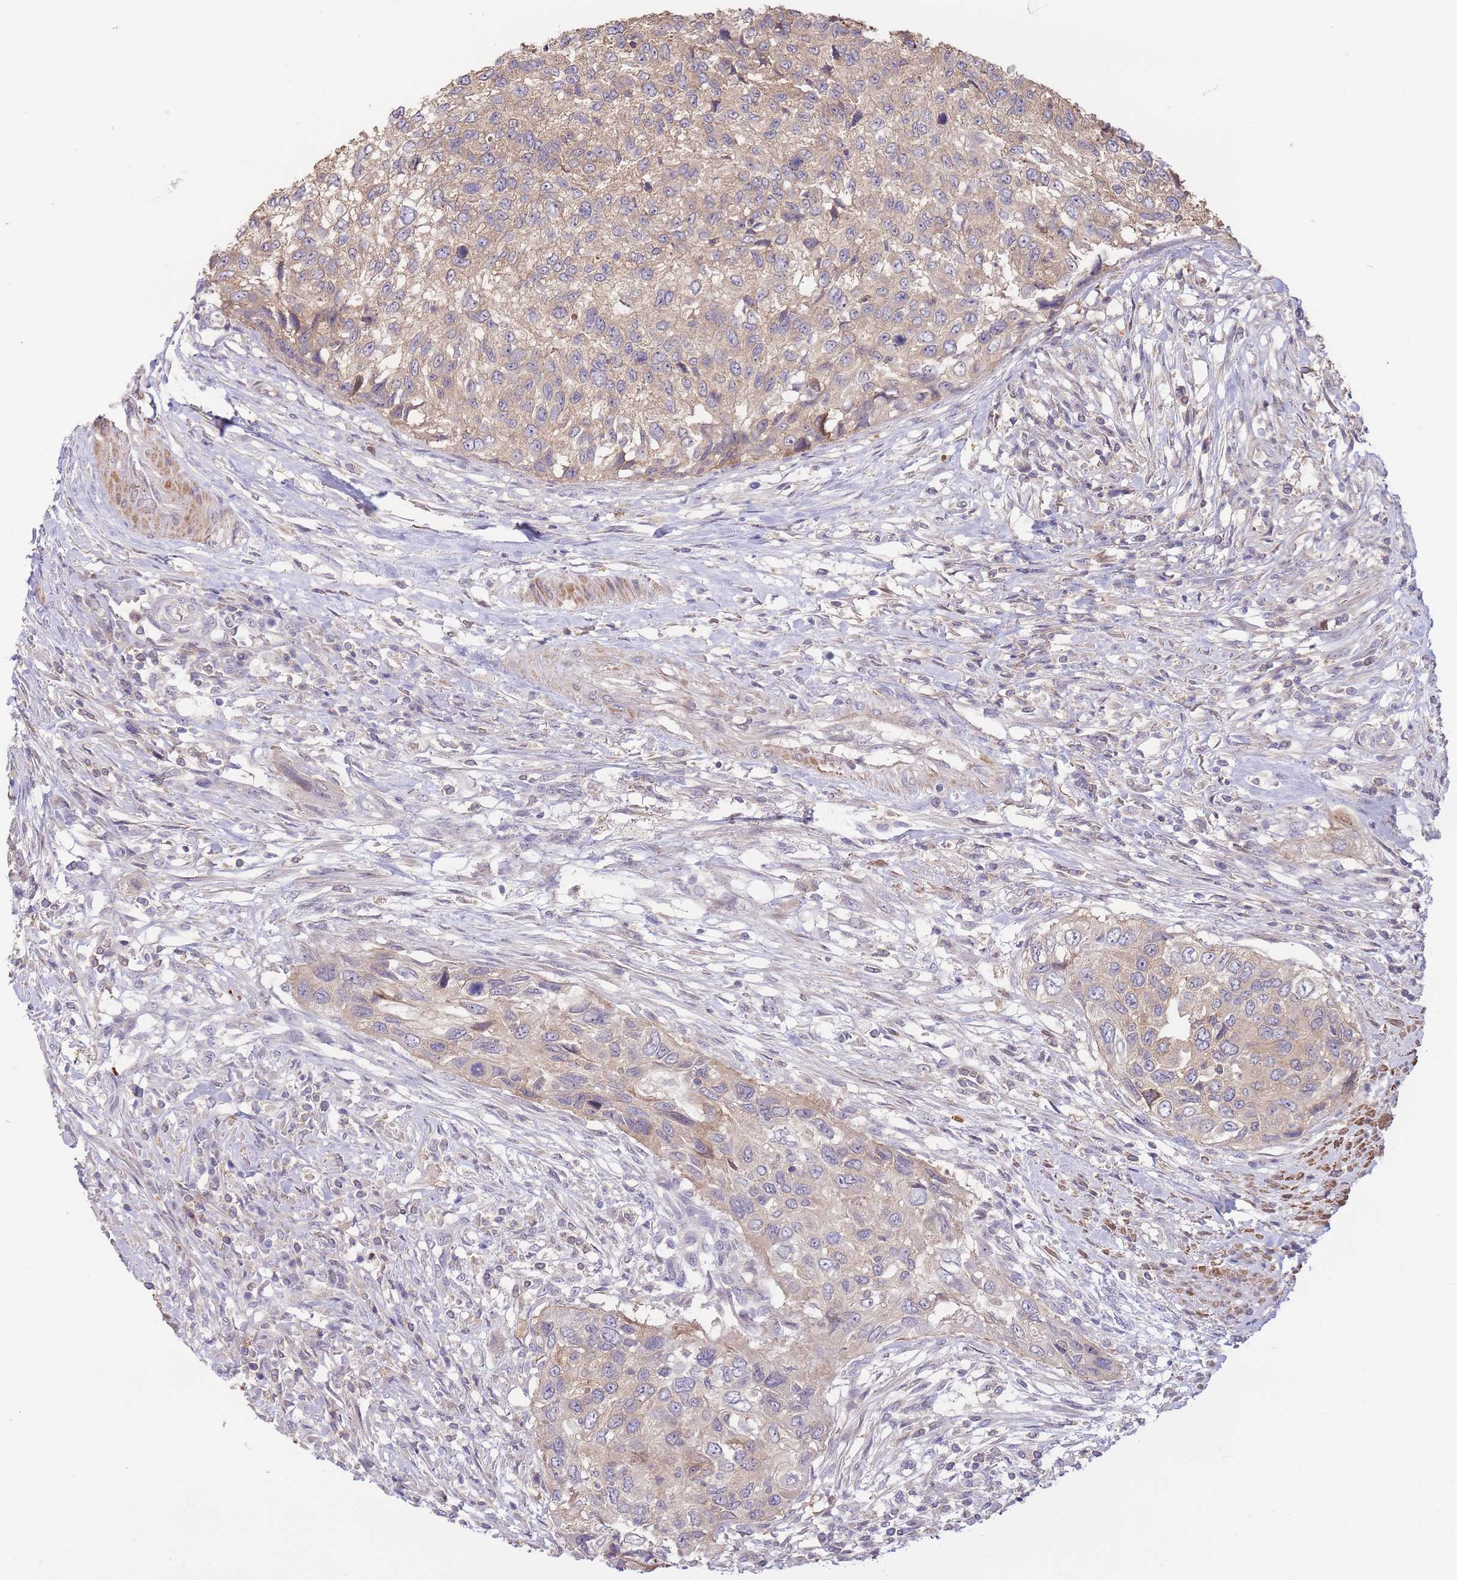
{"staining": {"intensity": "moderate", "quantity": "25%-75%", "location": "cytoplasmic/membranous"}, "tissue": "urothelial cancer", "cell_type": "Tumor cells", "image_type": "cancer", "snomed": [{"axis": "morphology", "description": "Urothelial carcinoma, High grade"}, {"axis": "topography", "description": "Urinary bladder"}], "caption": "A high-resolution micrograph shows immunohistochemistry (IHC) staining of urothelial carcinoma (high-grade), which shows moderate cytoplasmic/membranous expression in approximately 25%-75% of tumor cells.", "gene": "ZNF304", "patient": {"sex": "female", "age": 60}}